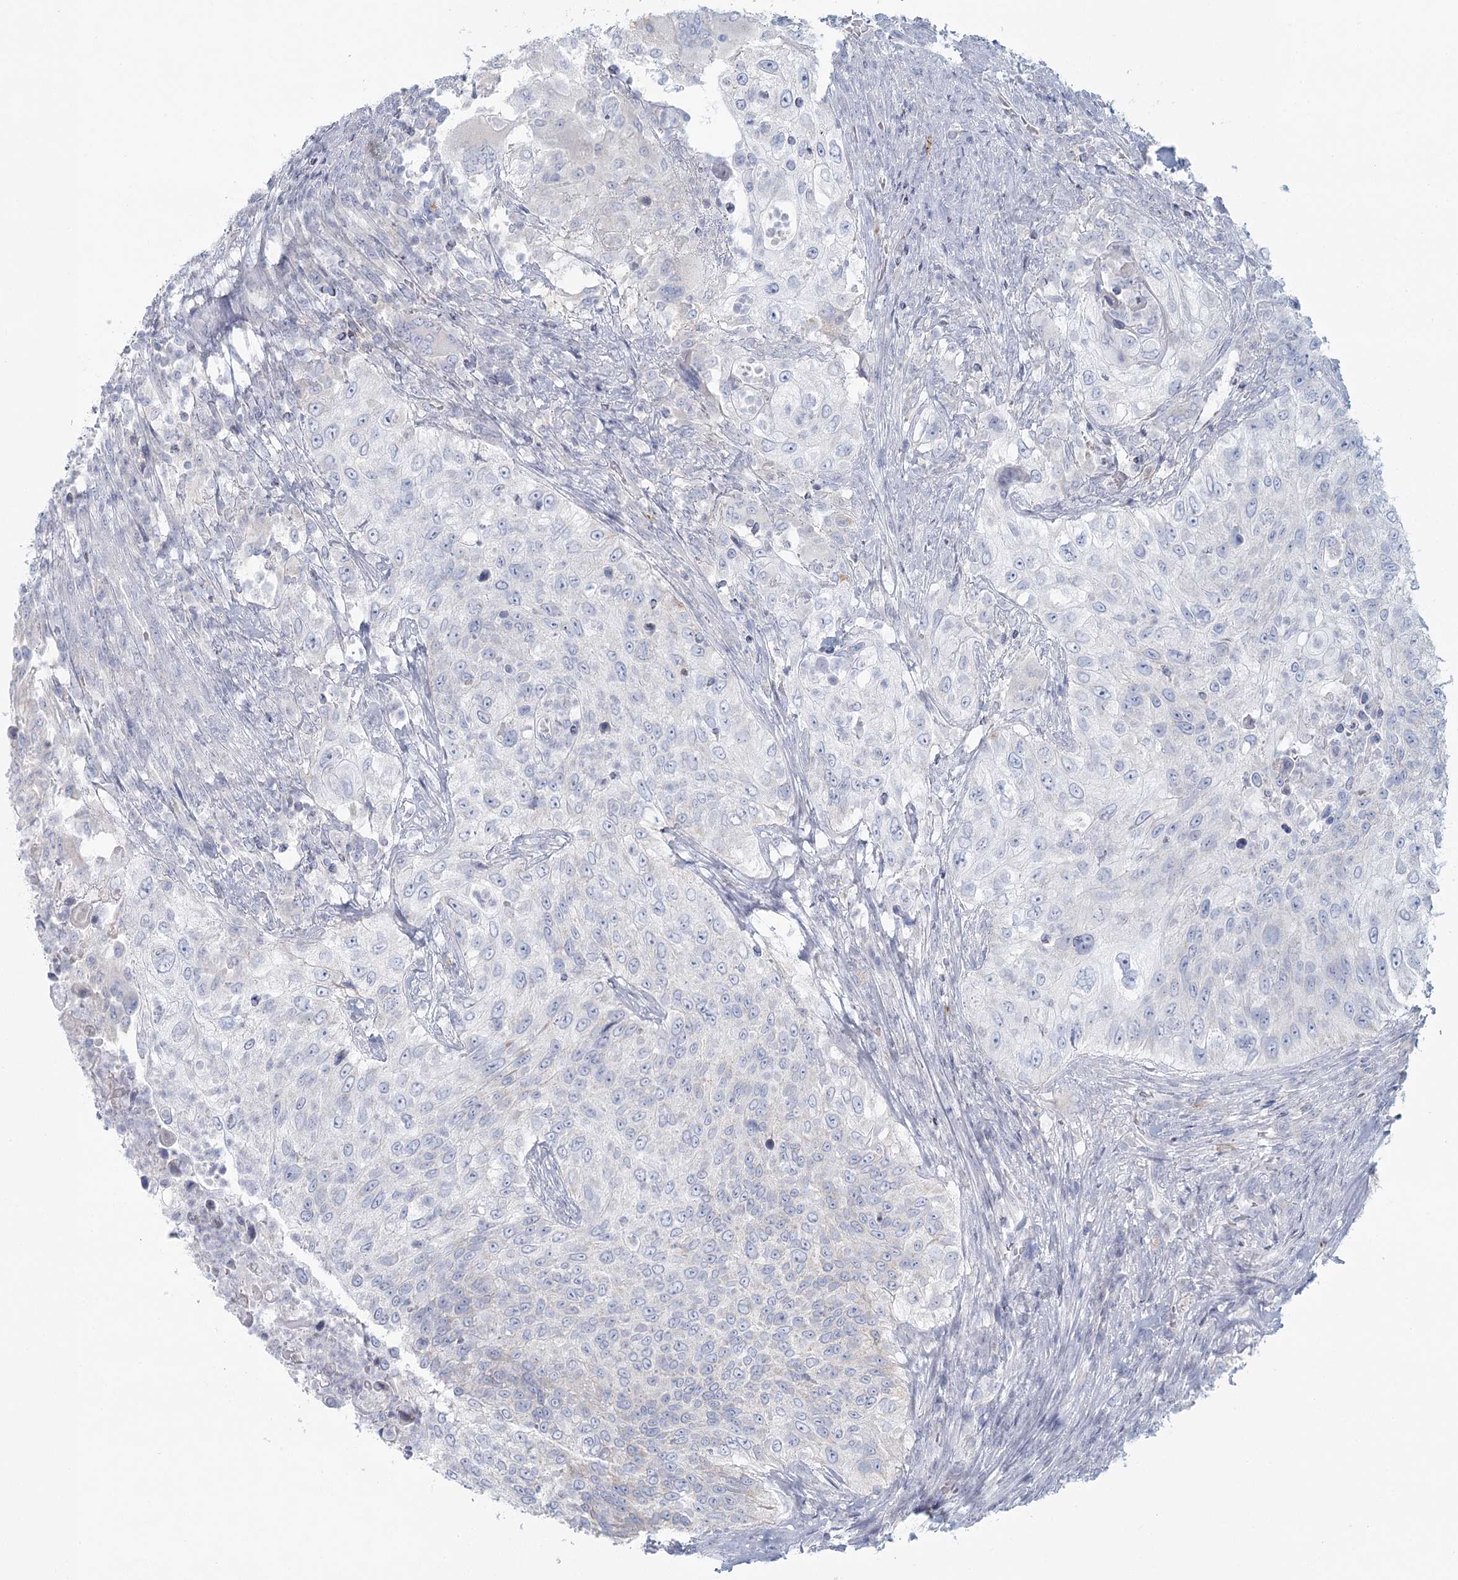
{"staining": {"intensity": "negative", "quantity": "none", "location": "none"}, "tissue": "urothelial cancer", "cell_type": "Tumor cells", "image_type": "cancer", "snomed": [{"axis": "morphology", "description": "Urothelial carcinoma, High grade"}, {"axis": "topography", "description": "Urinary bladder"}], "caption": "Urothelial carcinoma (high-grade) stained for a protein using immunohistochemistry exhibits no expression tumor cells.", "gene": "BPHL", "patient": {"sex": "female", "age": 60}}